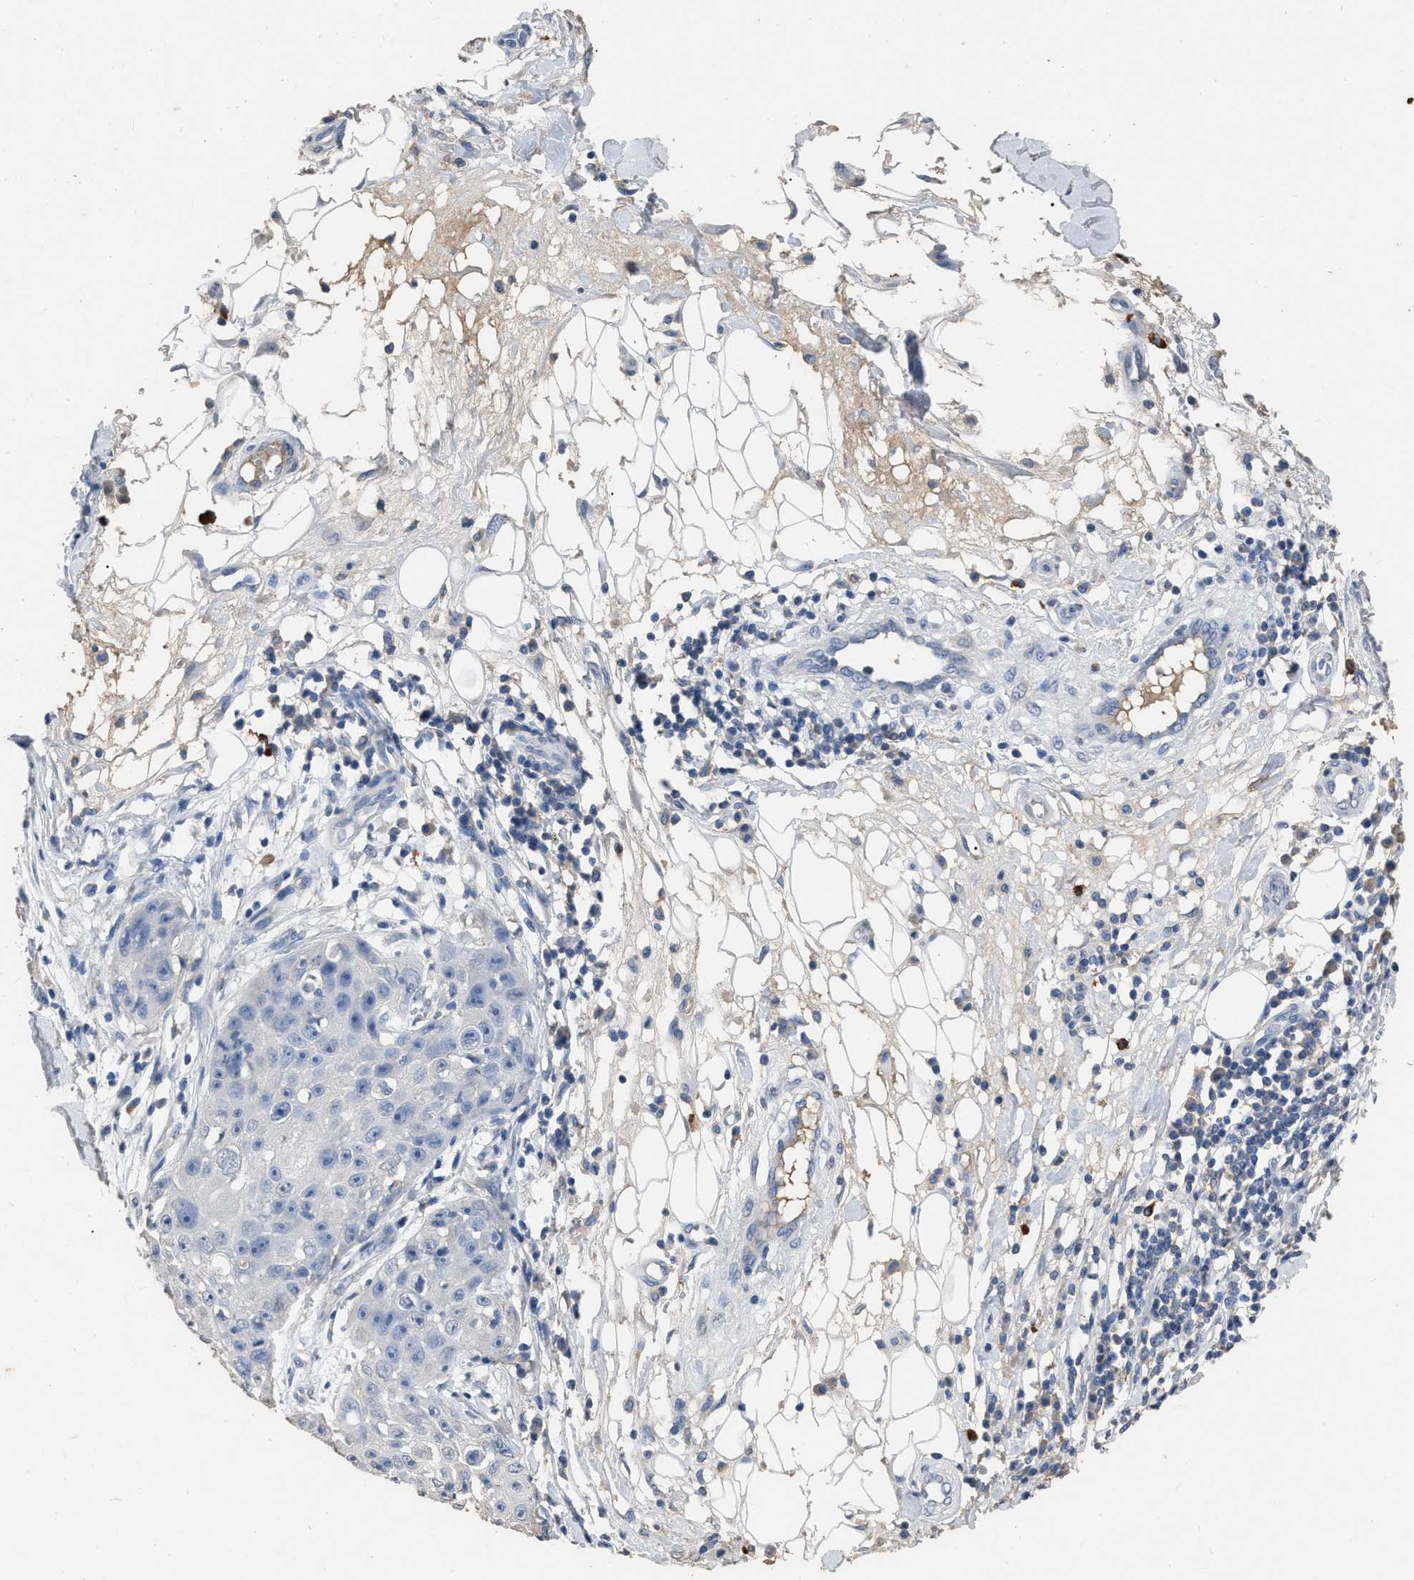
{"staining": {"intensity": "negative", "quantity": "none", "location": "none"}, "tissue": "skin cancer", "cell_type": "Tumor cells", "image_type": "cancer", "snomed": [{"axis": "morphology", "description": "Squamous cell carcinoma, NOS"}, {"axis": "topography", "description": "Skin"}], "caption": "Image shows no protein expression in tumor cells of skin cancer tissue. (DAB immunohistochemistry visualized using brightfield microscopy, high magnification).", "gene": "HABP2", "patient": {"sex": "male", "age": 86}}